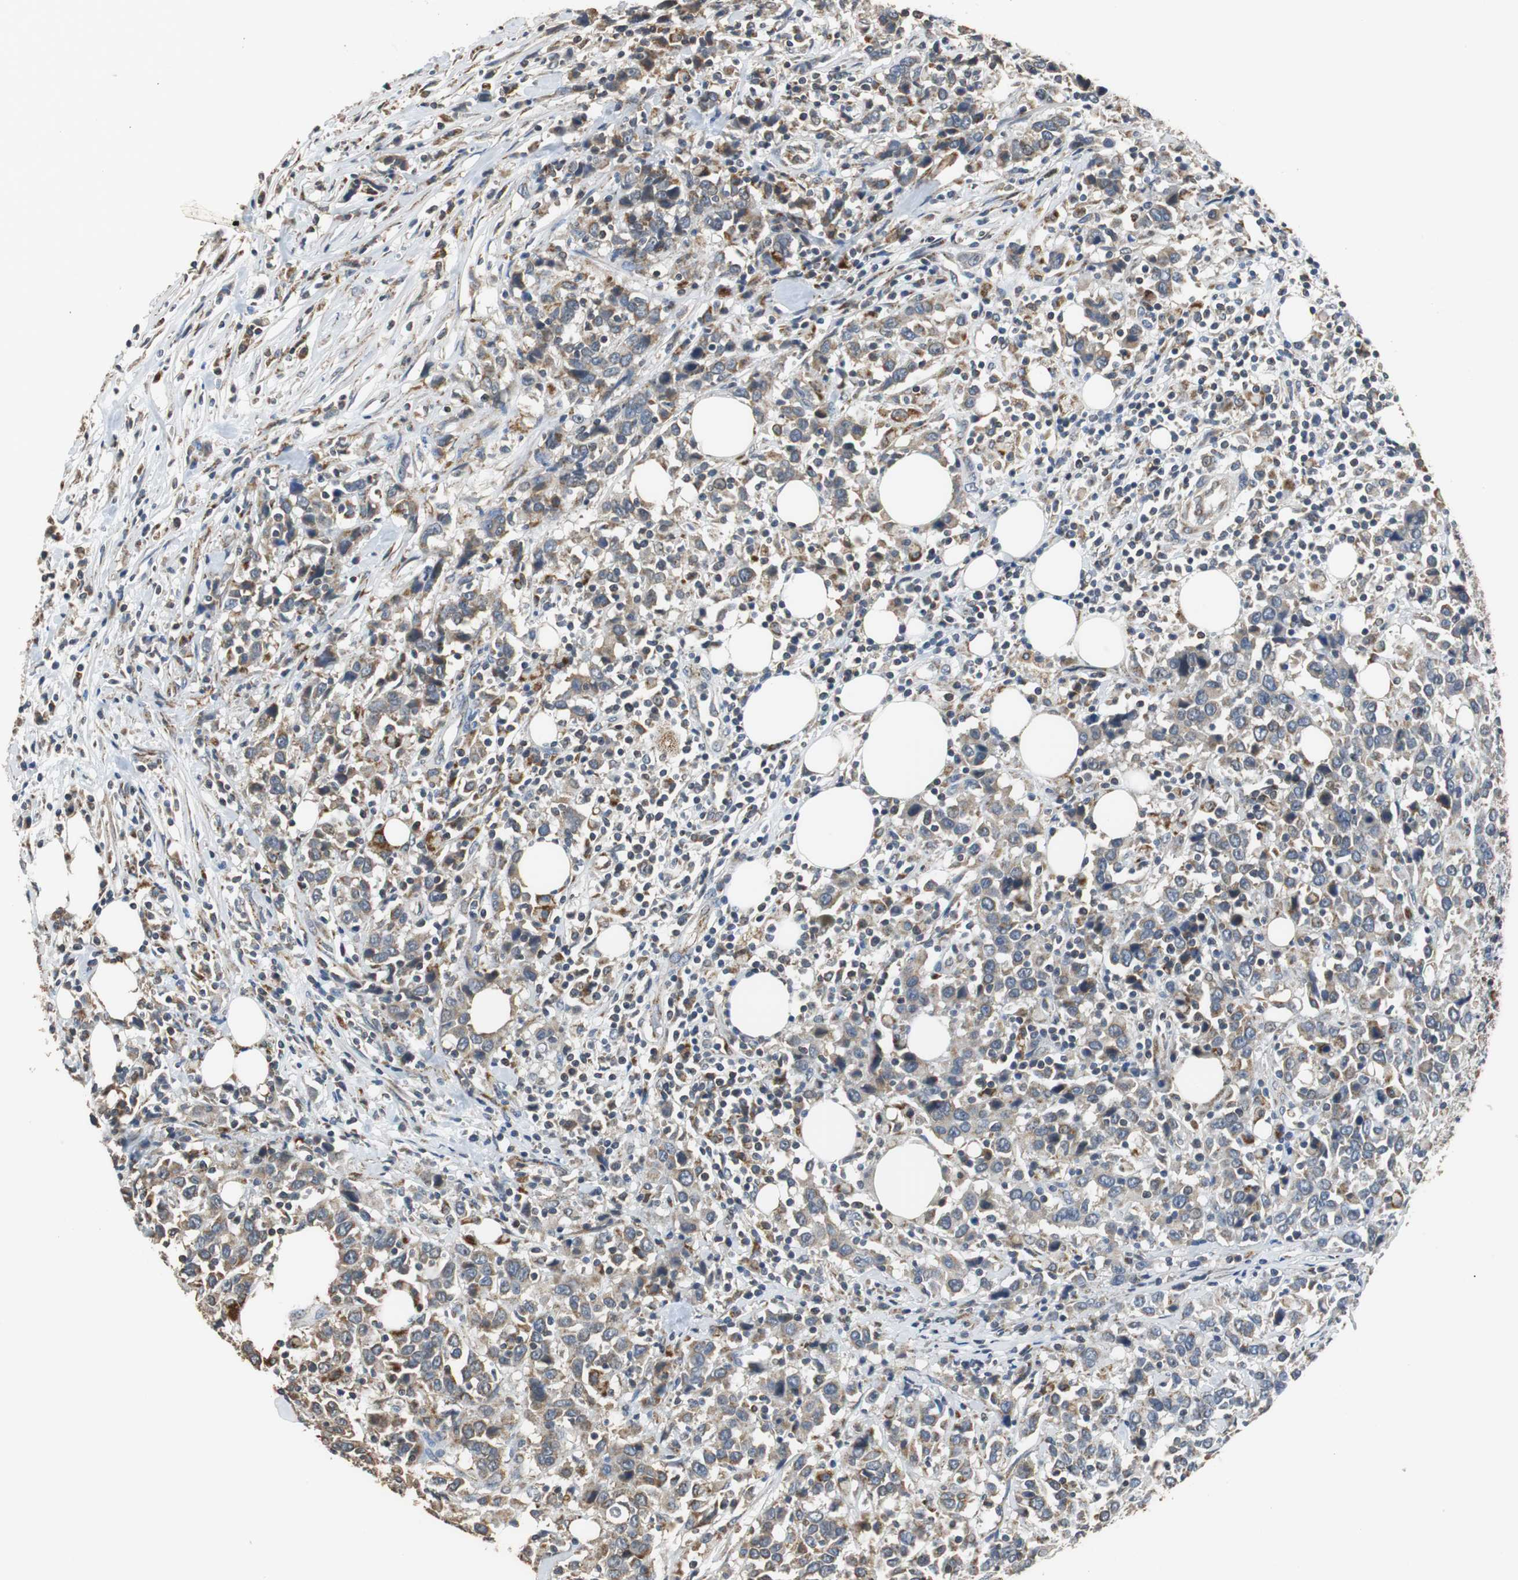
{"staining": {"intensity": "moderate", "quantity": "<25%", "location": "cytoplasmic/membranous"}, "tissue": "urothelial cancer", "cell_type": "Tumor cells", "image_type": "cancer", "snomed": [{"axis": "morphology", "description": "Urothelial carcinoma, High grade"}, {"axis": "topography", "description": "Urinary bladder"}], "caption": "This photomicrograph reveals immunohistochemistry staining of human urothelial carcinoma (high-grade), with low moderate cytoplasmic/membranous staining in approximately <25% of tumor cells.", "gene": "HMGCL", "patient": {"sex": "male", "age": 61}}